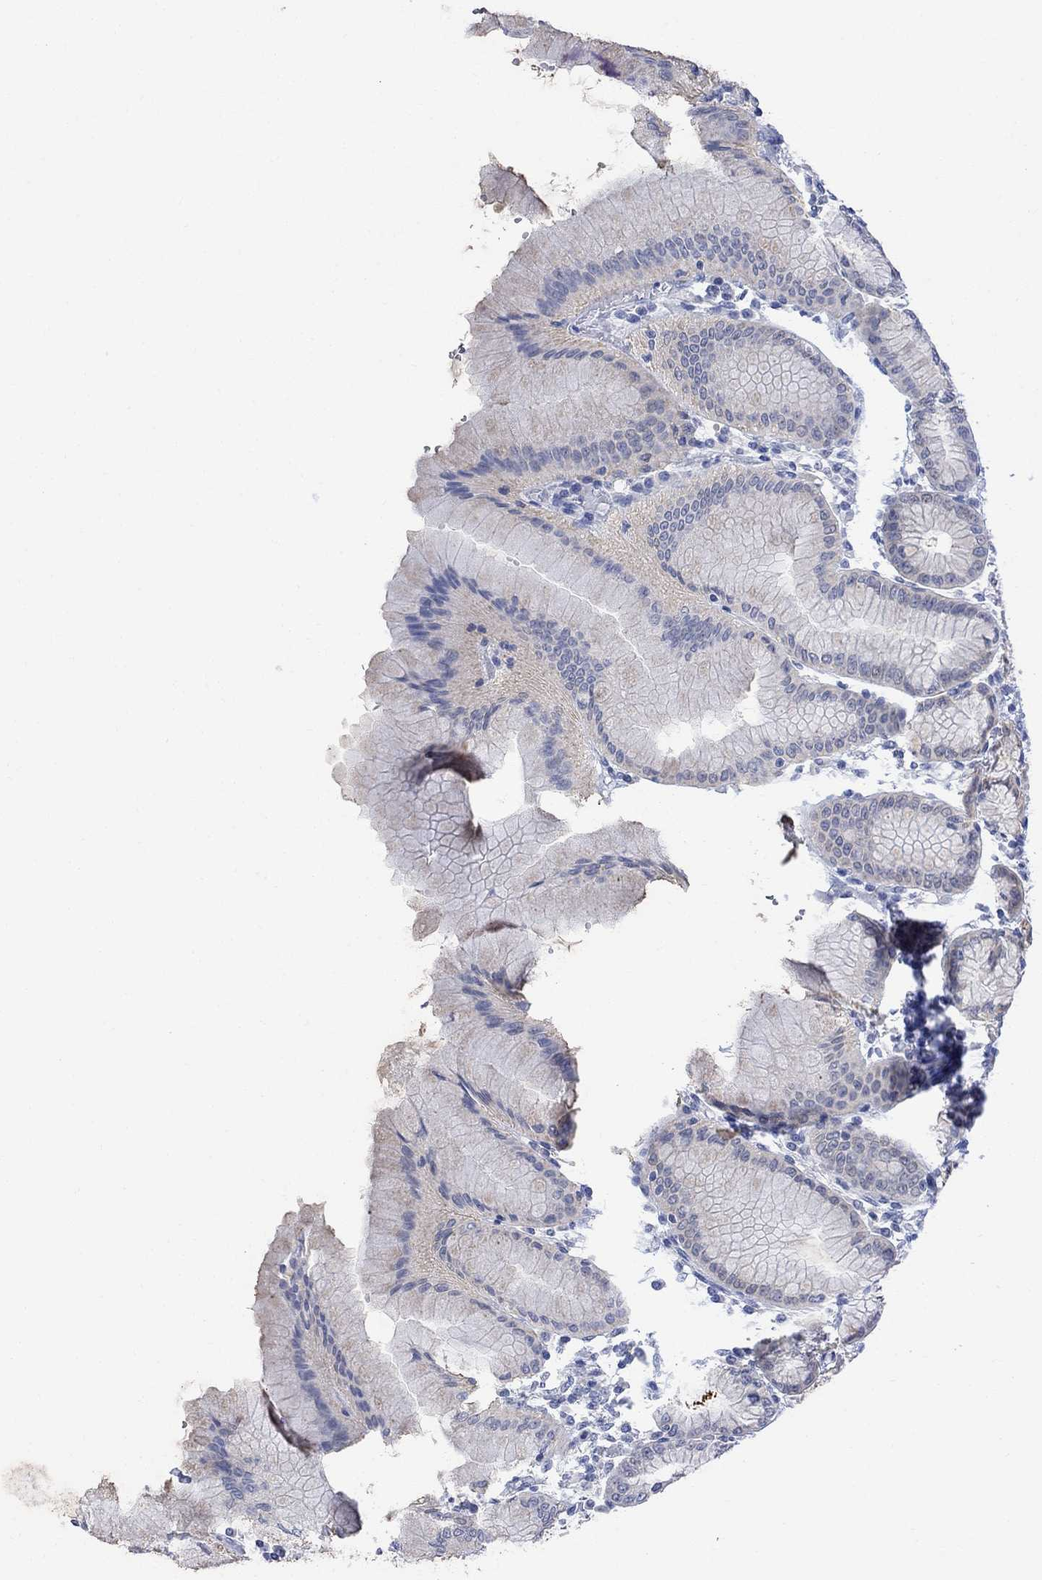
{"staining": {"intensity": "weak", "quantity": "25%-75%", "location": "cytoplasmic/membranous"}, "tissue": "stomach", "cell_type": "Glandular cells", "image_type": "normal", "snomed": [{"axis": "morphology", "description": "Normal tissue, NOS"}, {"axis": "topography", "description": "Skeletal muscle"}, {"axis": "topography", "description": "Stomach"}], "caption": "Immunohistochemical staining of benign stomach exhibits weak cytoplasmic/membranous protein expression in about 25%-75% of glandular cells. (DAB (3,3'-diaminobenzidine) IHC, brown staining for protein, blue staining for nuclei).", "gene": "FBP2", "patient": {"sex": "female", "age": 57}}